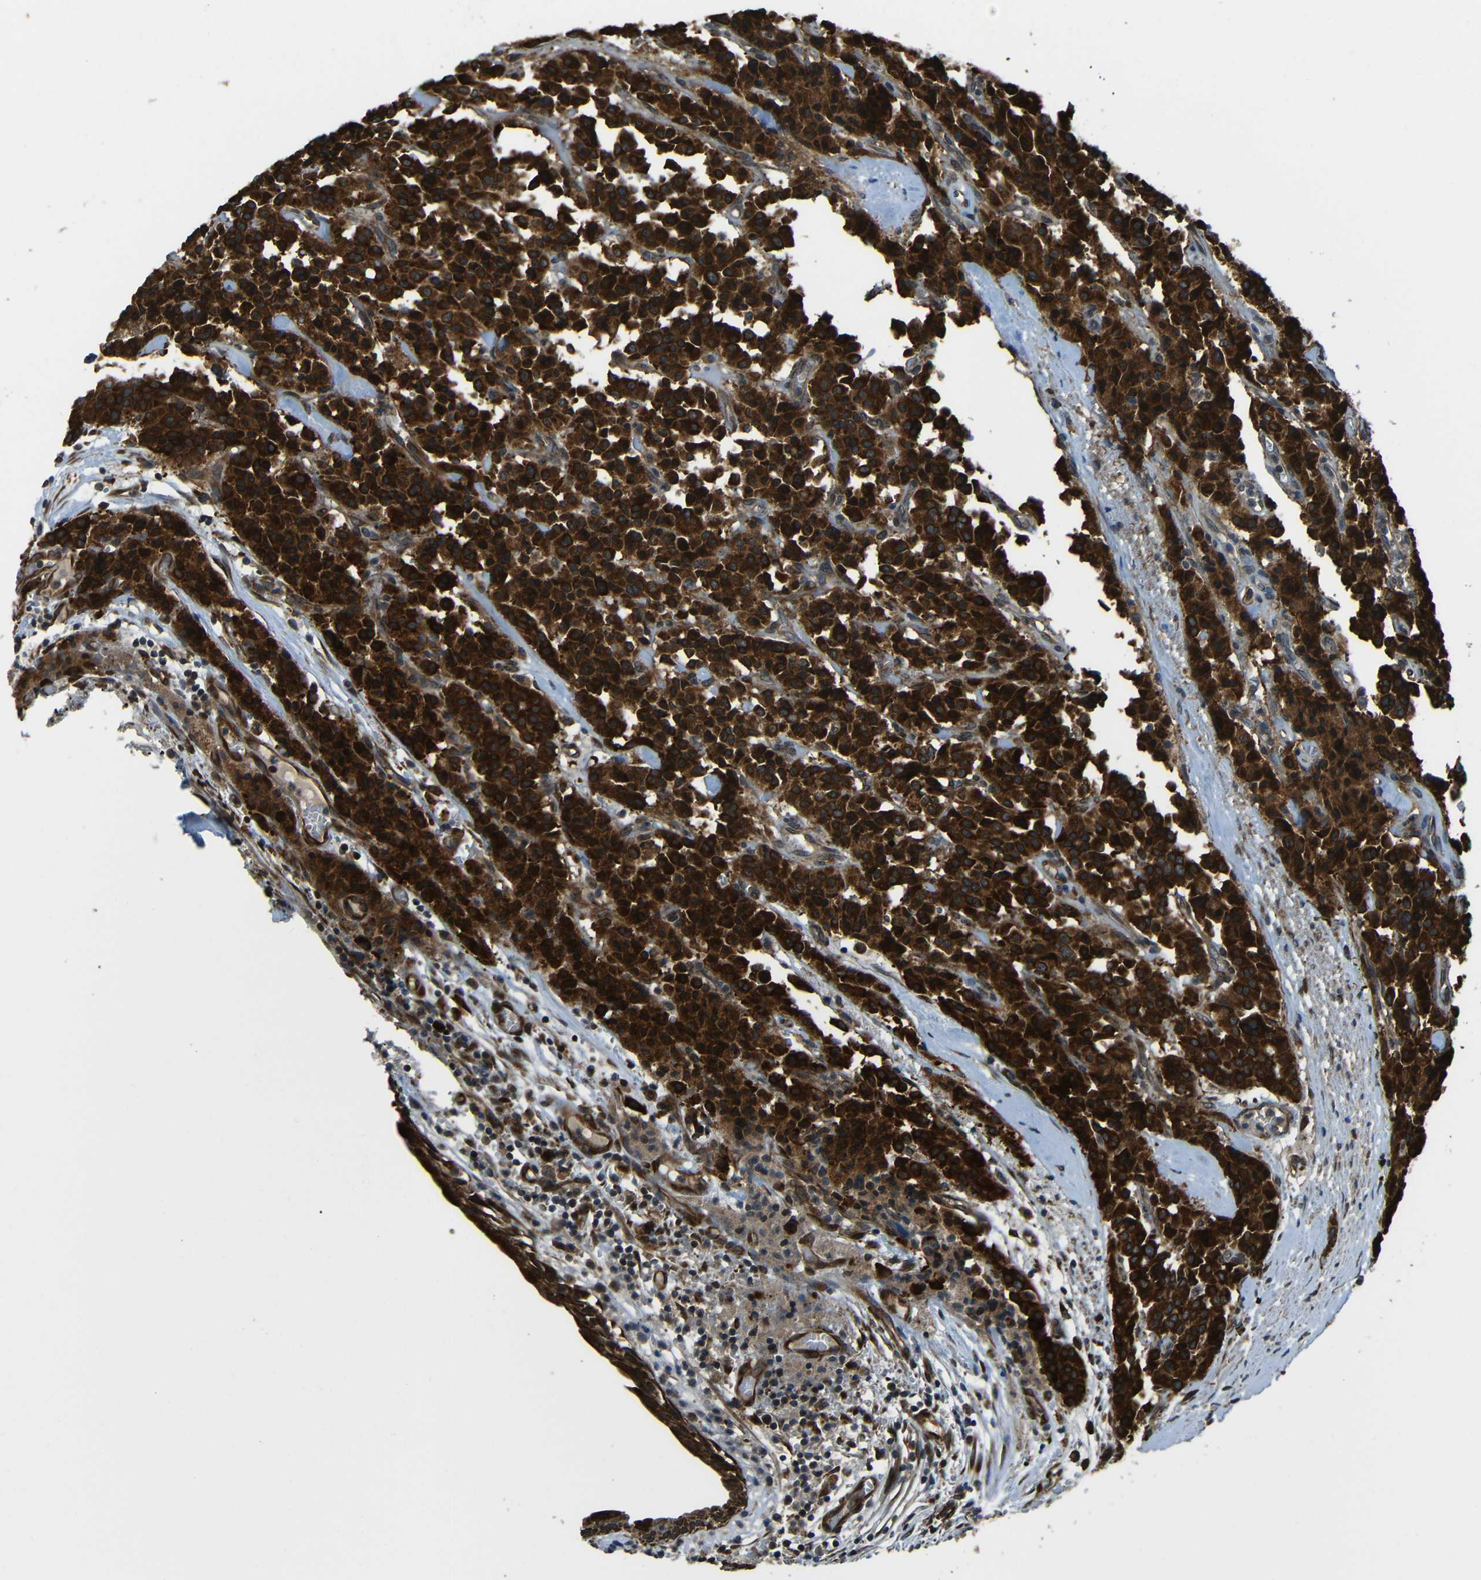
{"staining": {"intensity": "strong", "quantity": ">75%", "location": "cytoplasmic/membranous"}, "tissue": "carcinoid", "cell_type": "Tumor cells", "image_type": "cancer", "snomed": [{"axis": "morphology", "description": "Carcinoid, malignant, NOS"}, {"axis": "topography", "description": "Lung"}], "caption": "Carcinoid (malignant) stained with a brown dye displays strong cytoplasmic/membranous positive expression in approximately >75% of tumor cells.", "gene": "VAPB", "patient": {"sex": "male", "age": 30}}